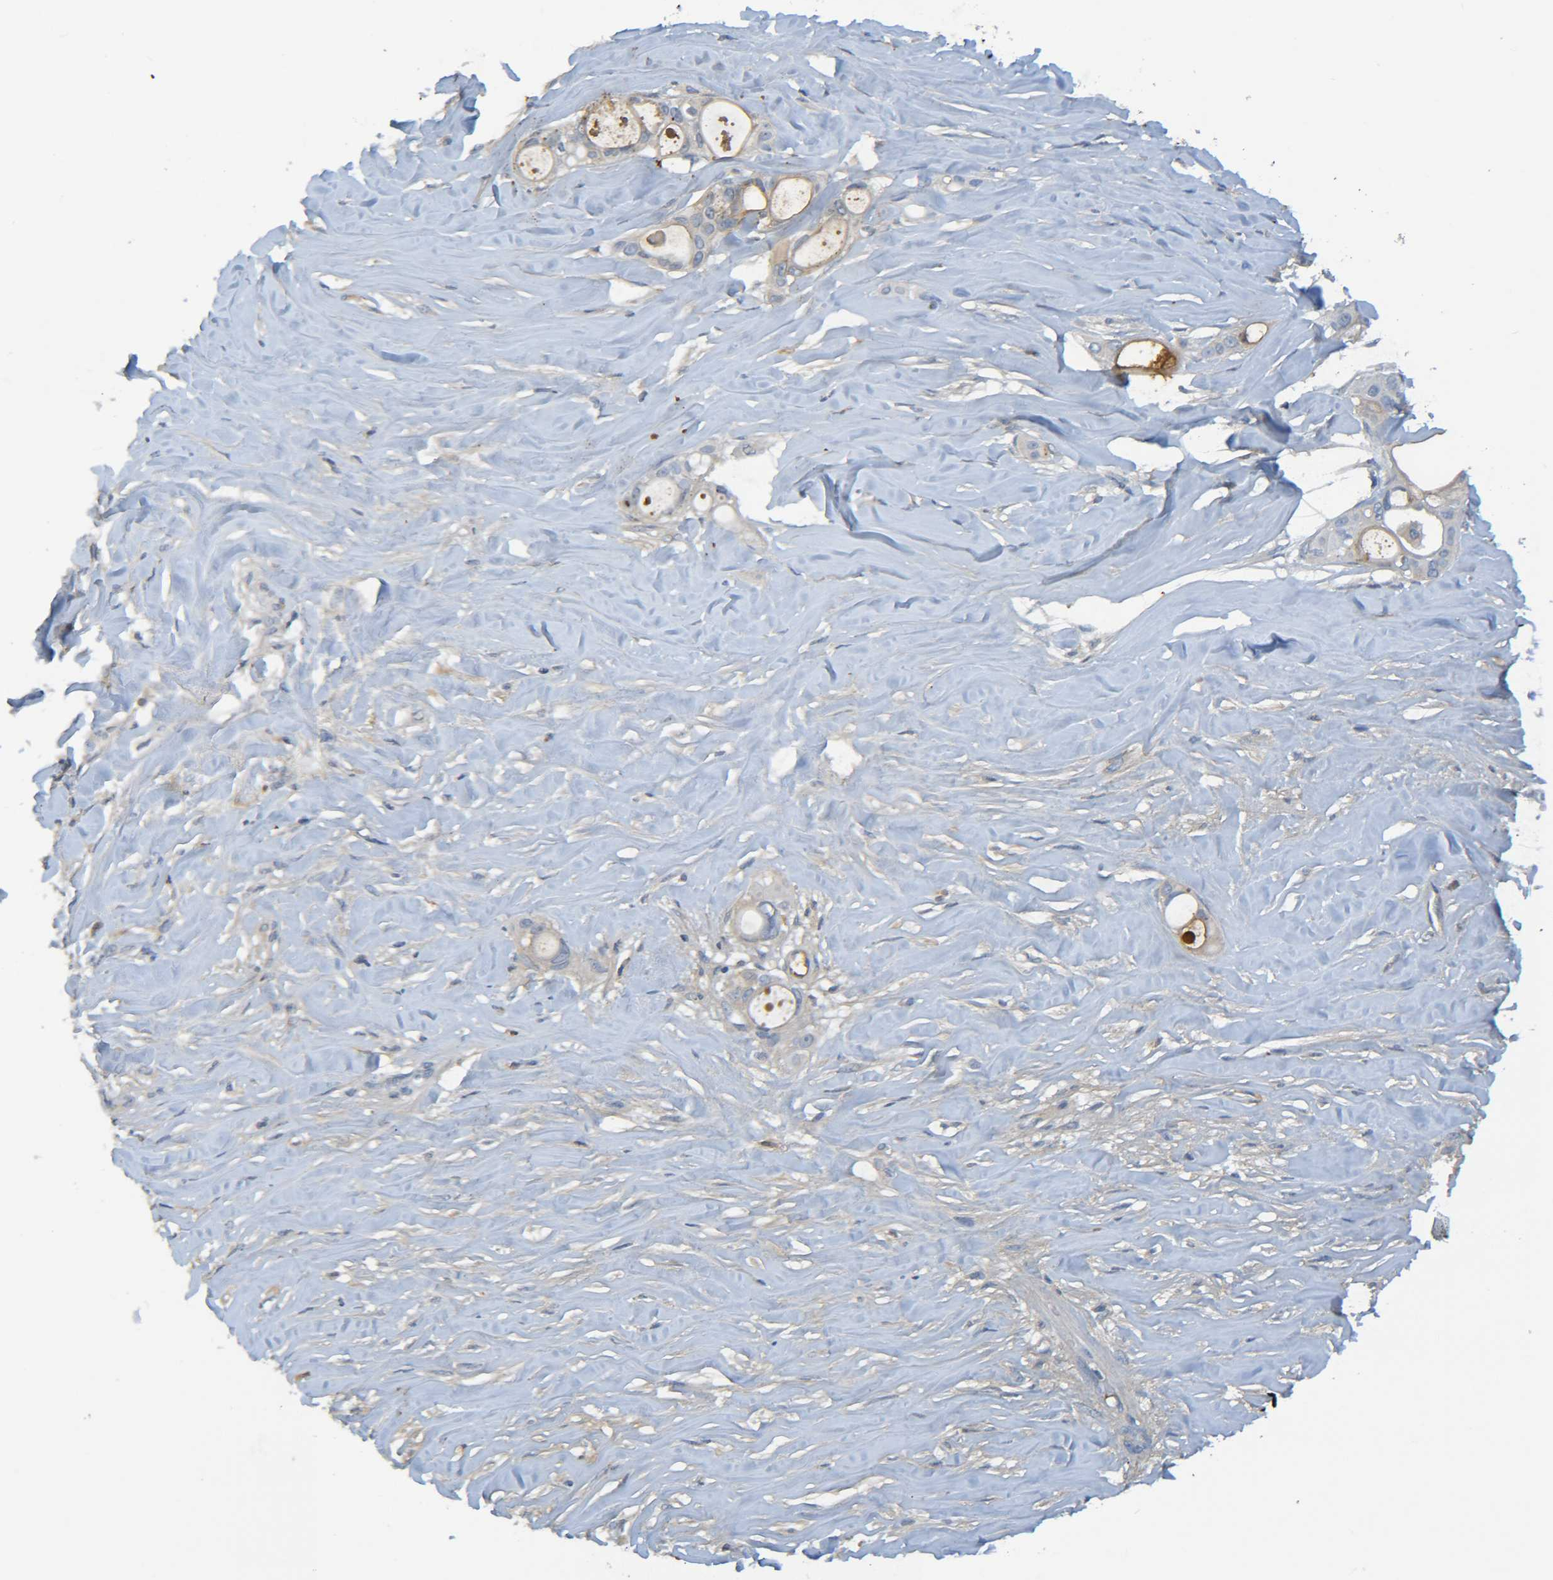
{"staining": {"intensity": "weak", "quantity": "<25%", "location": "cytoplasmic/membranous"}, "tissue": "liver cancer", "cell_type": "Tumor cells", "image_type": "cancer", "snomed": [{"axis": "morphology", "description": "Cholangiocarcinoma"}, {"axis": "topography", "description": "Liver"}], "caption": "A histopathology image of human cholangiocarcinoma (liver) is negative for staining in tumor cells.", "gene": "C1QA", "patient": {"sex": "female", "age": 67}}